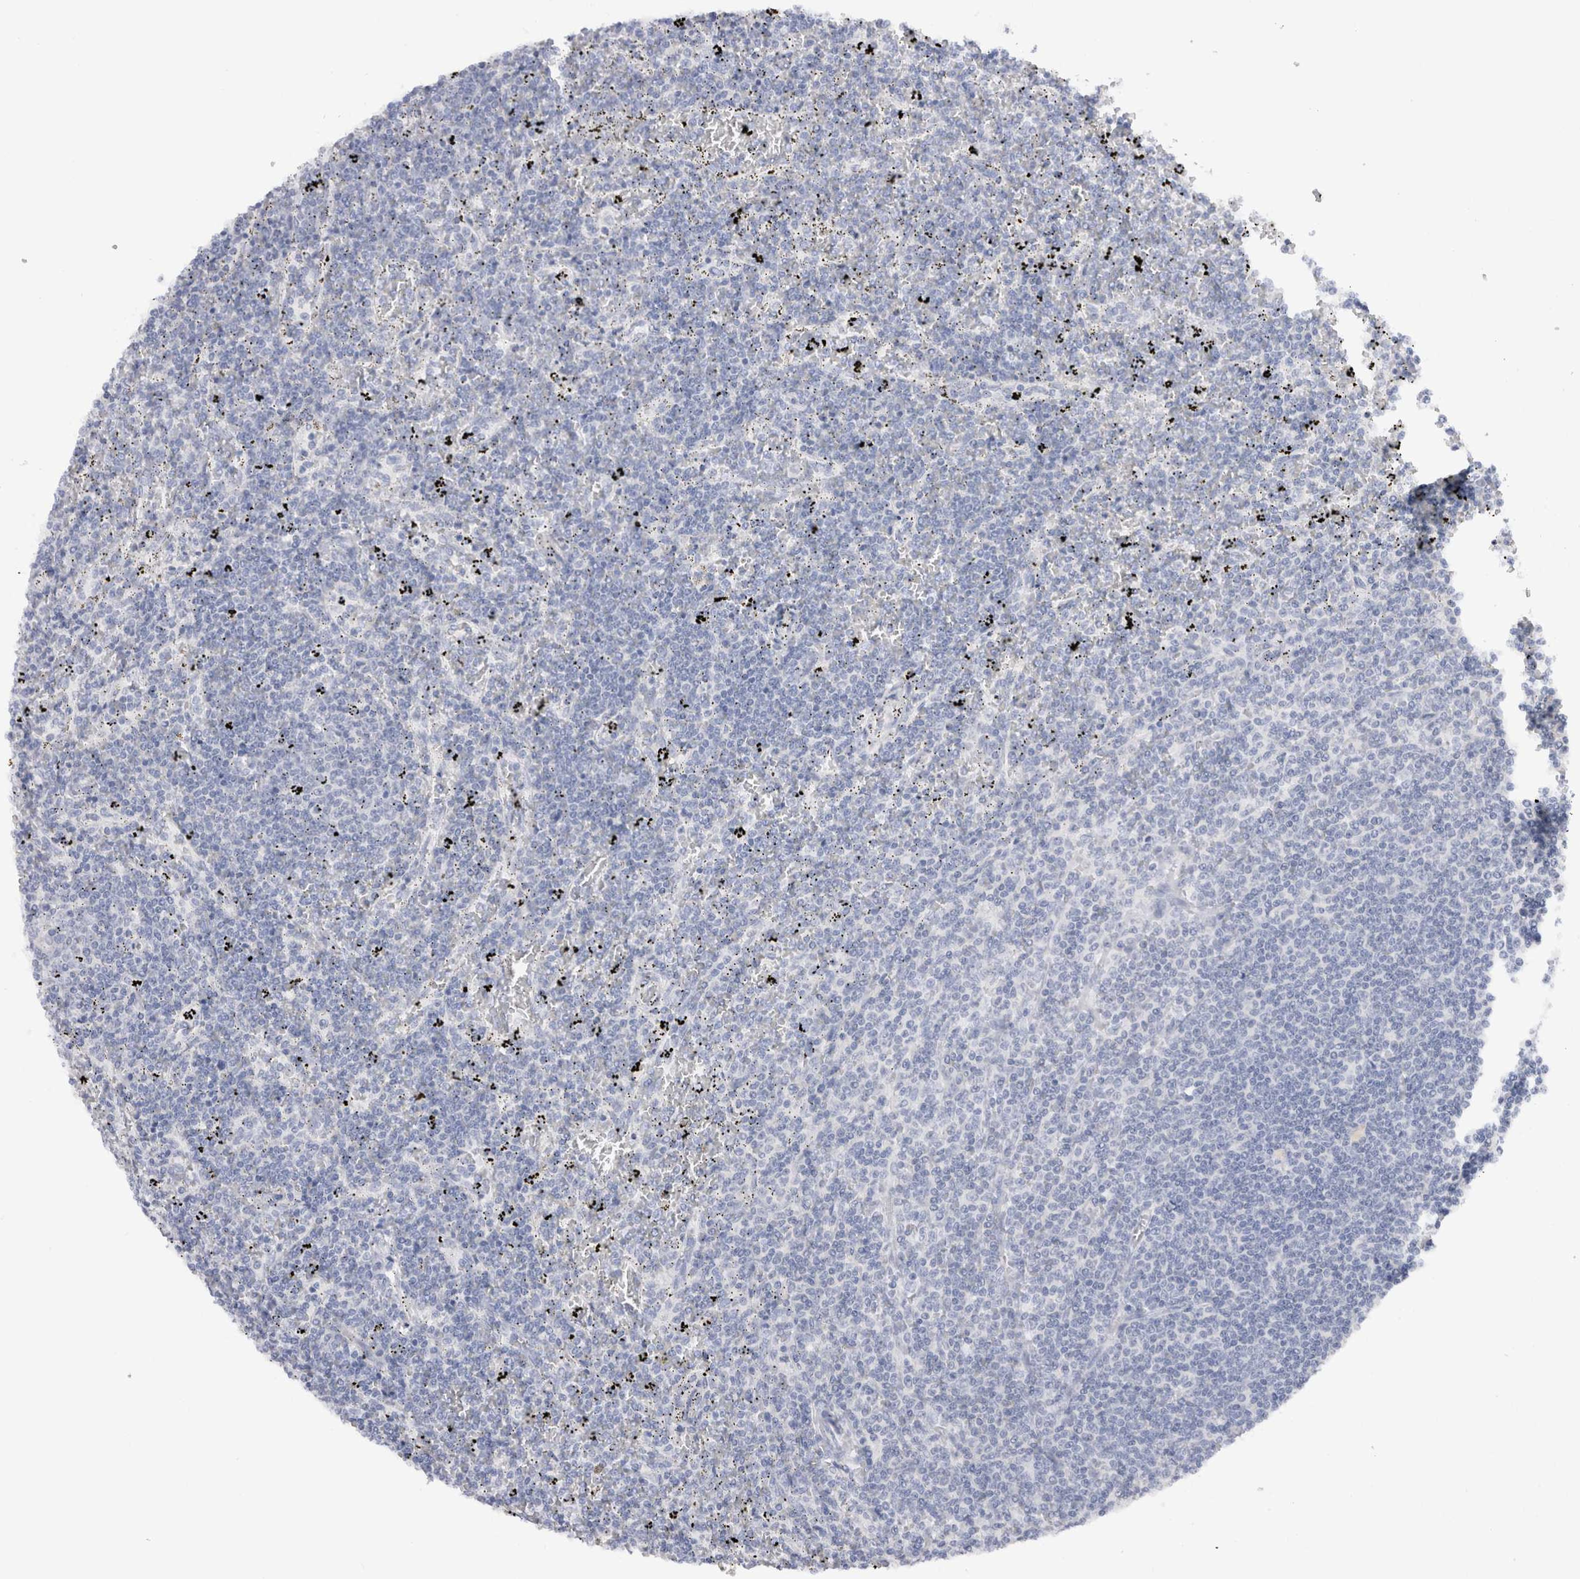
{"staining": {"intensity": "negative", "quantity": "none", "location": "none"}, "tissue": "lymphoma", "cell_type": "Tumor cells", "image_type": "cancer", "snomed": [{"axis": "morphology", "description": "Malignant lymphoma, non-Hodgkin's type, Low grade"}, {"axis": "topography", "description": "Spleen"}], "caption": "Immunohistochemical staining of human lymphoma reveals no significant staining in tumor cells. (DAB (3,3'-diaminobenzidine) immunohistochemistry (IHC), high magnification).", "gene": "C9orf50", "patient": {"sex": "female", "age": 50}}